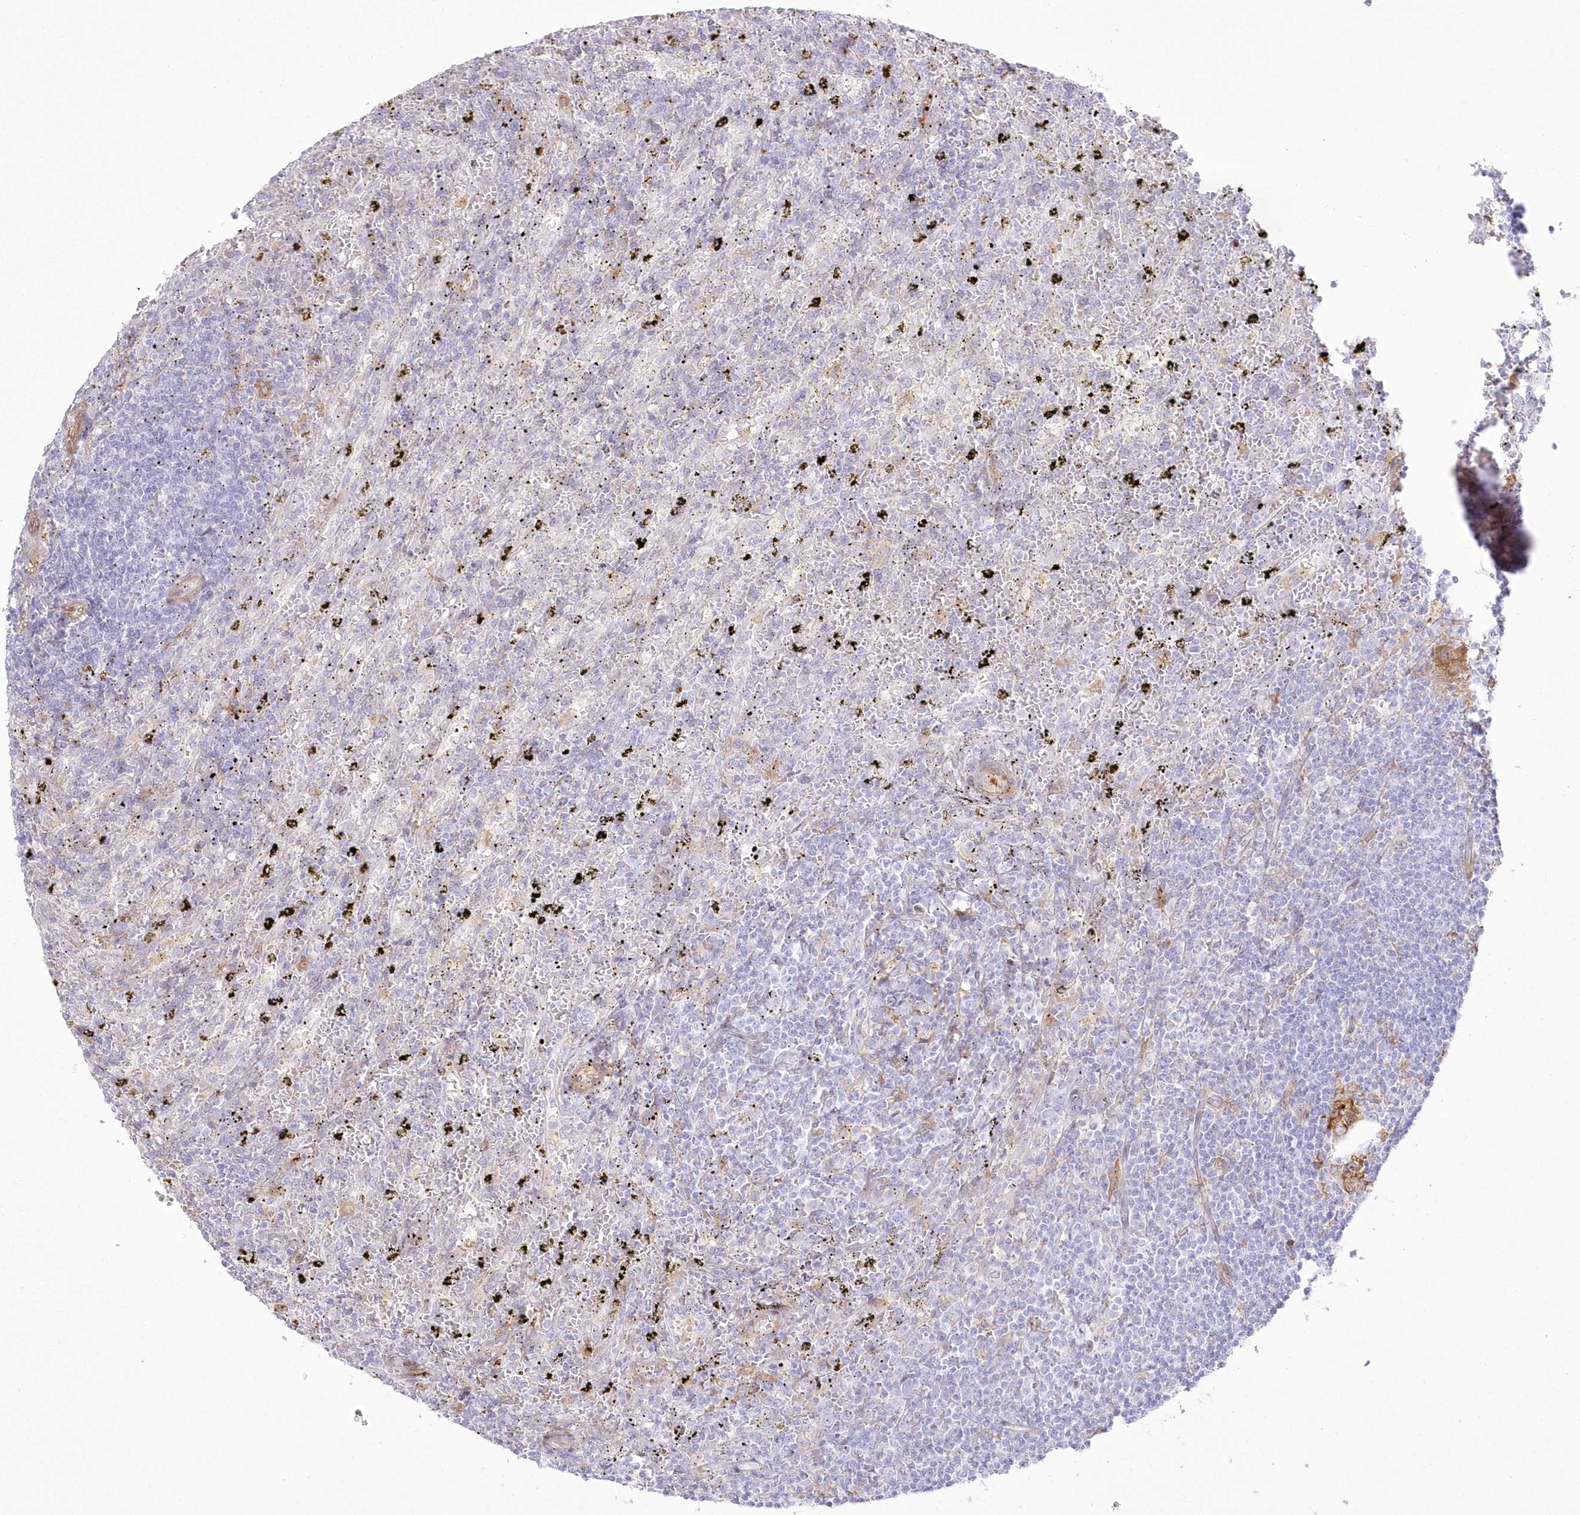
{"staining": {"intensity": "negative", "quantity": "none", "location": "none"}, "tissue": "lymphoma", "cell_type": "Tumor cells", "image_type": "cancer", "snomed": [{"axis": "morphology", "description": "Malignant lymphoma, non-Hodgkin's type, Low grade"}, {"axis": "topography", "description": "Spleen"}], "caption": "The photomicrograph shows no significant expression in tumor cells of low-grade malignant lymphoma, non-Hodgkin's type.", "gene": "SH3PXD2B", "patient": {"sex": "male", "age": 76}}